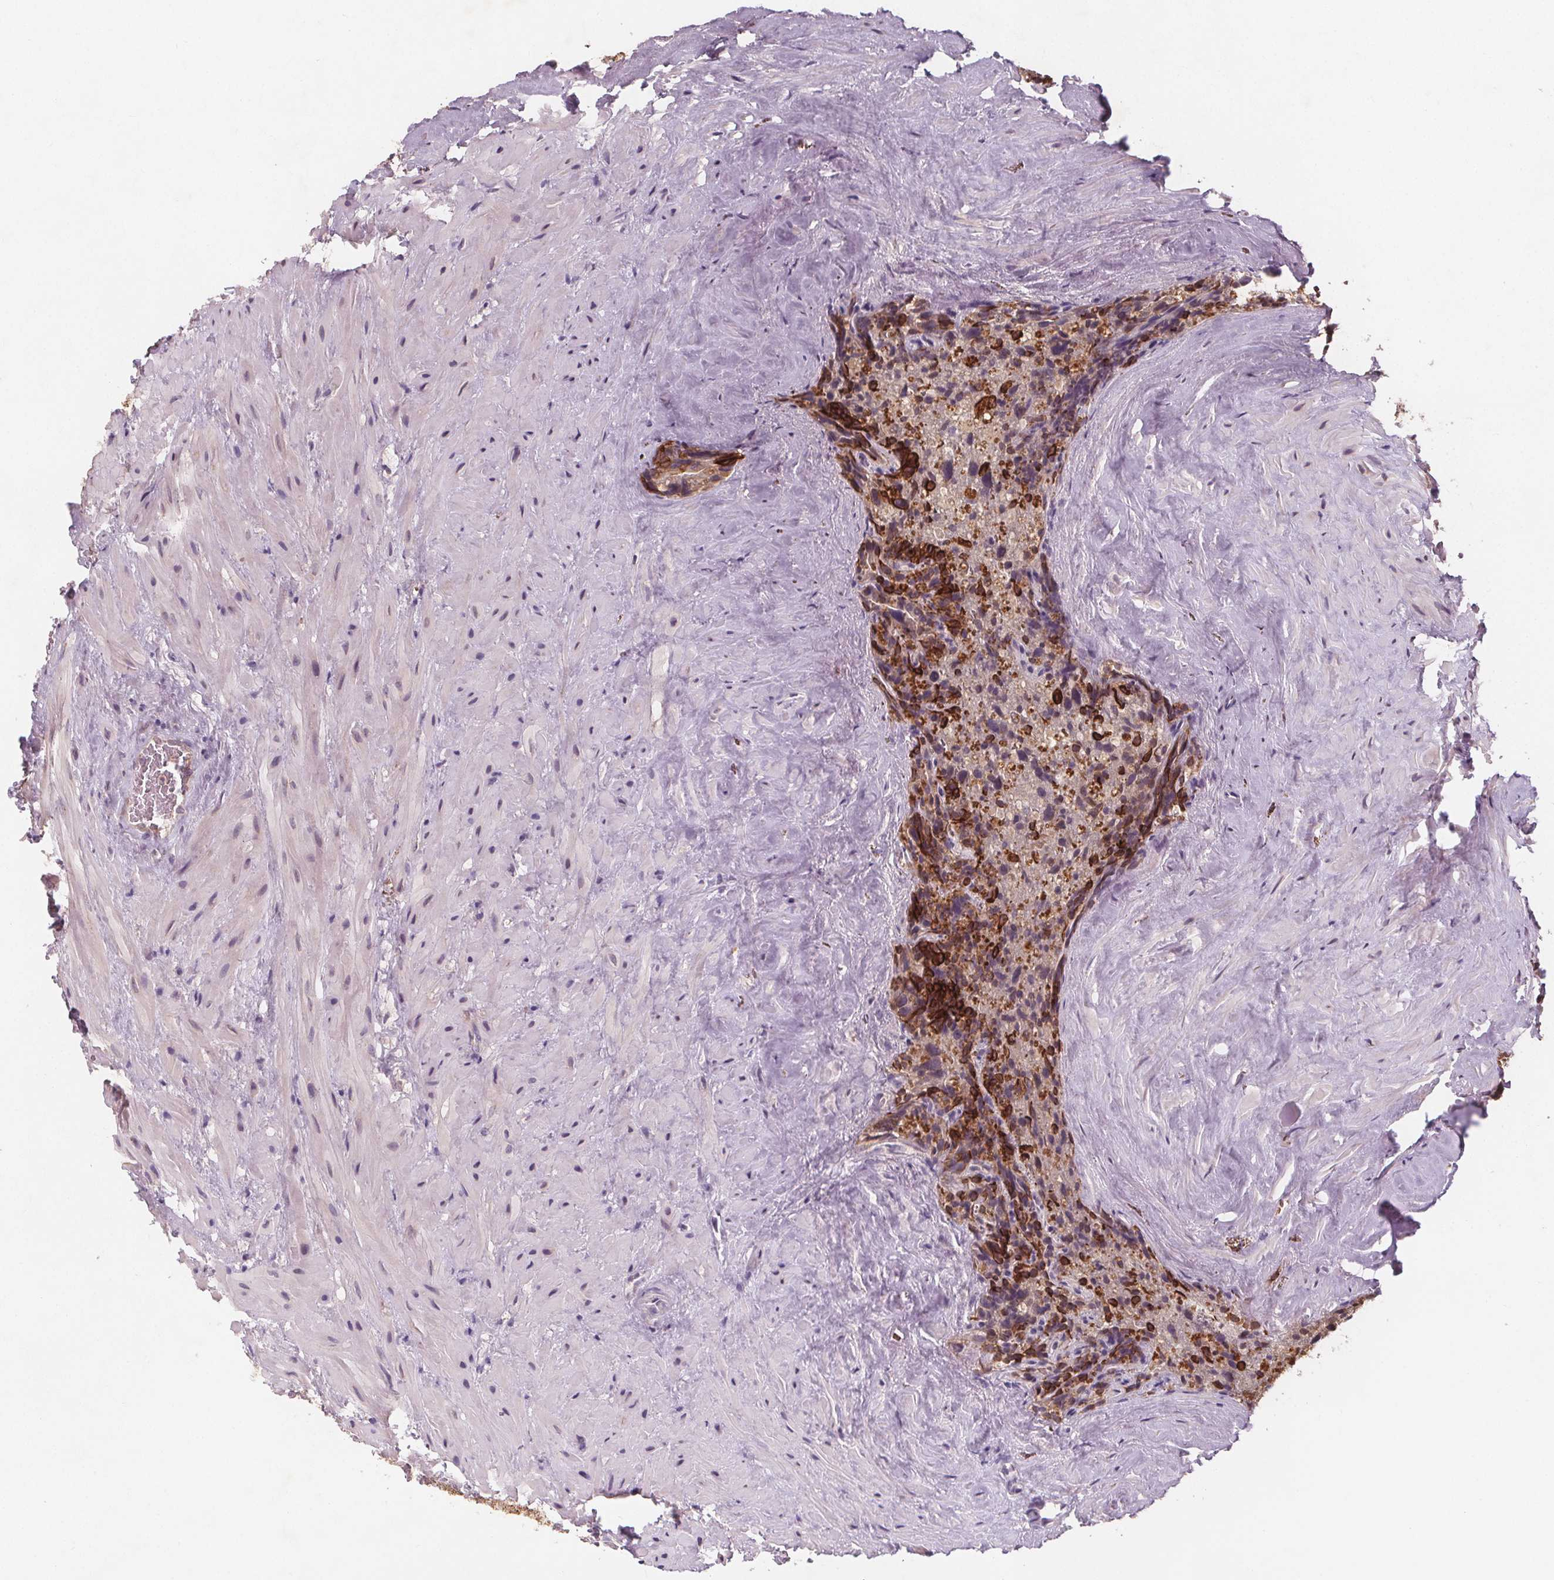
{"staining": {"intensity": "strong", "quantity": "25%-75%", "location": "cytoplasmic/membranous"}, "tissue": "seminal vesicle", "cell_type": "Glandular cells", "image_type": "normal", "snomed": [{"axis": "morphology", "description": "Normal tissue, NOS"}, {"axis": "topography", "description": "Prostate"}, {"axis": "topography", "description": "Seminal veicle"}], "caption": "Immunohistochemistry (IHC) micrograph of benign human seminal vesicle stained for a protein (brown), which exhibits high levels of strong cytoplasmic/membranous staining in about 25%-75% of glandular cells.", "gene": "TMEM80", "patient": {"sex": "male", "age": 71}}